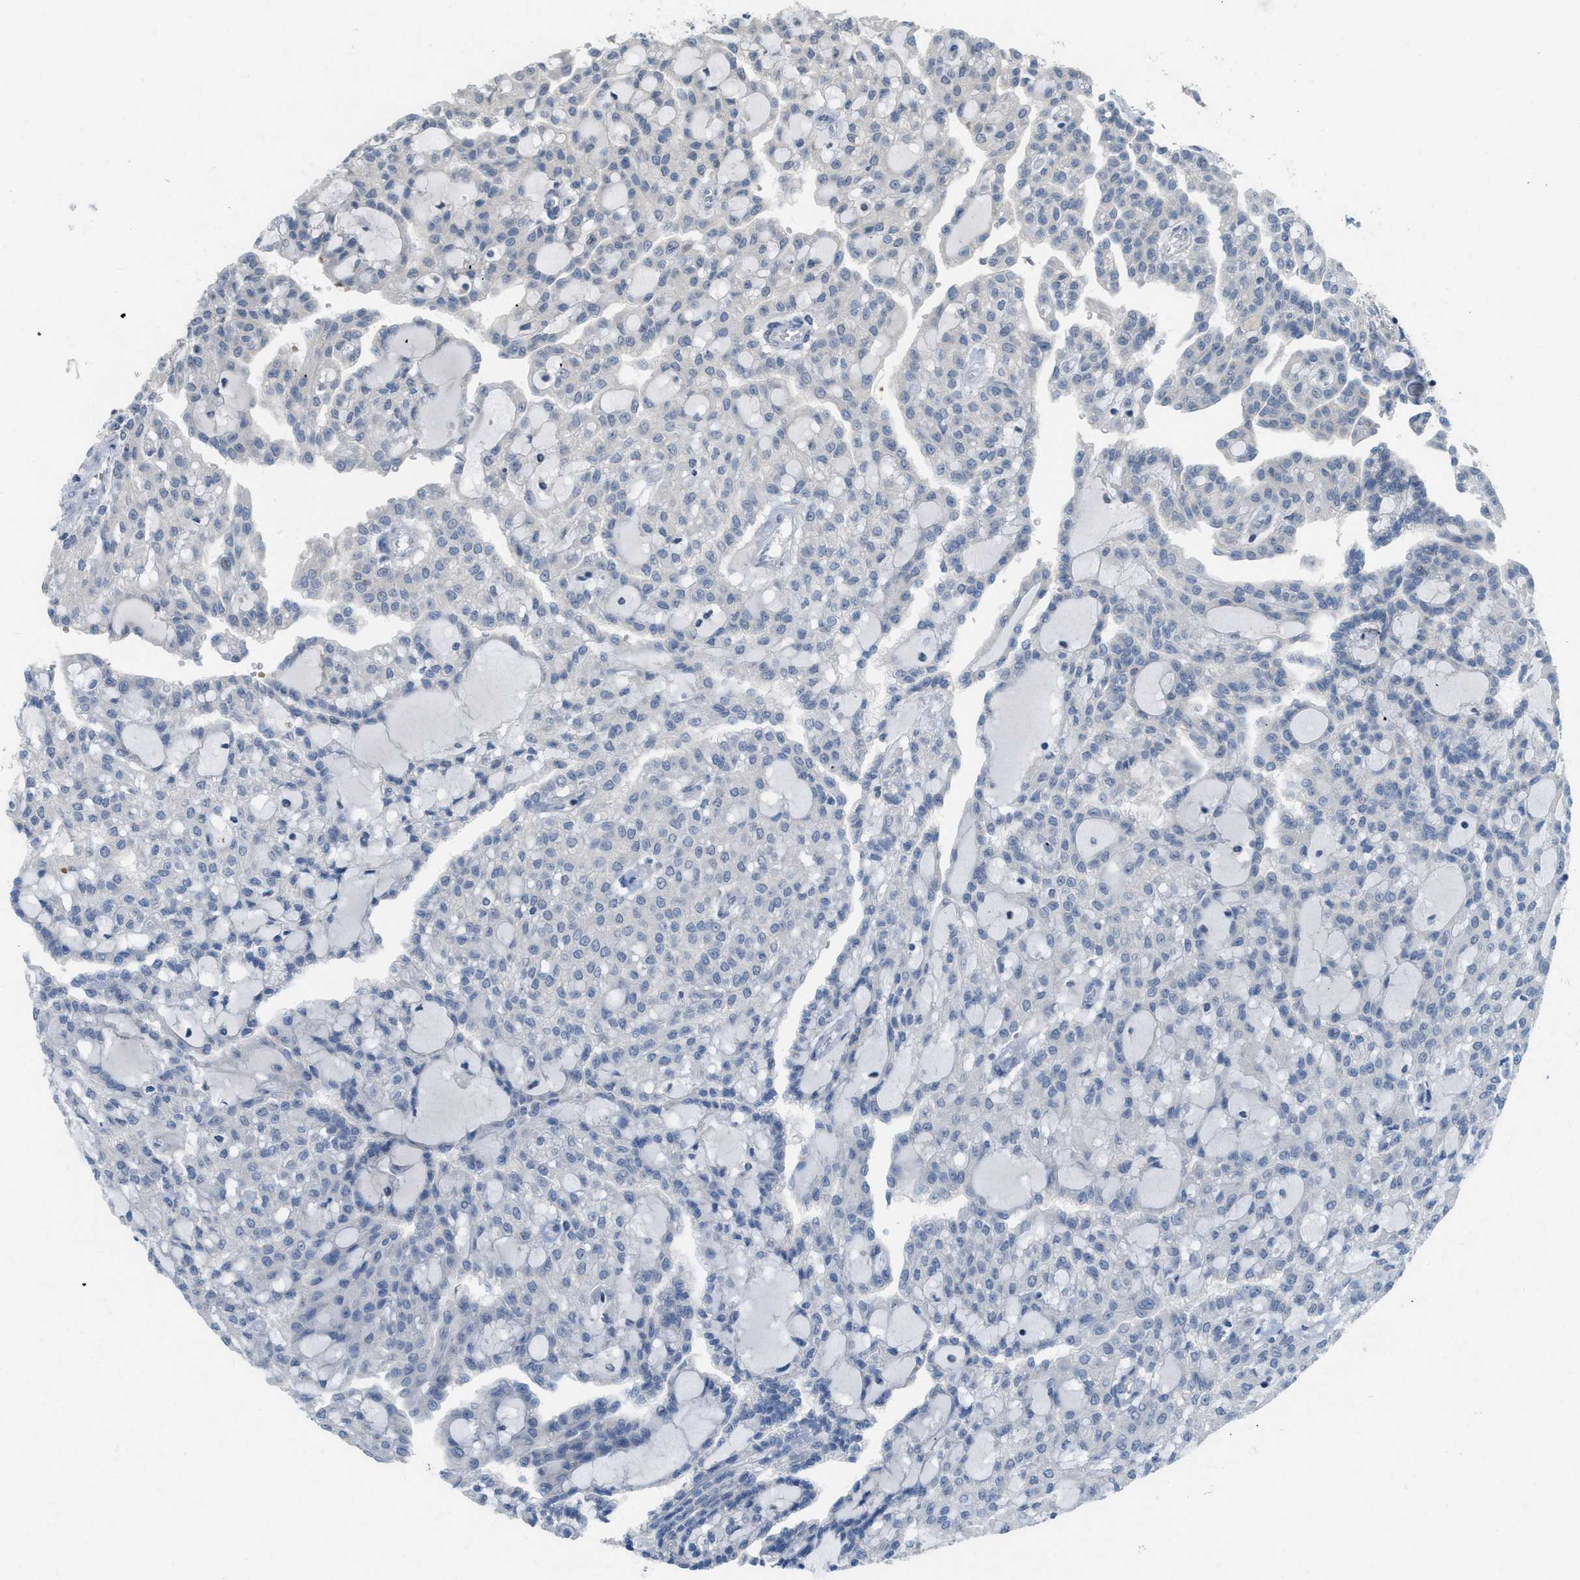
{"staining": {"intensity": "negative", "quantity": "none", "location": "none"}, "tissue": "renal cancer", "cell_type": "Tumor cells", "image_type": "cancer", "snomed": [{"axis": "morphology", "description": "Adenocarcinoma, NOS"}, {"axis": "topography", "description": "Kidney"}], "caption": "IHC of human renal cancer reveals no expression in tumor cells.", "gene": "TXNDC2", "patient": {"sex": "male", "age": 63}}